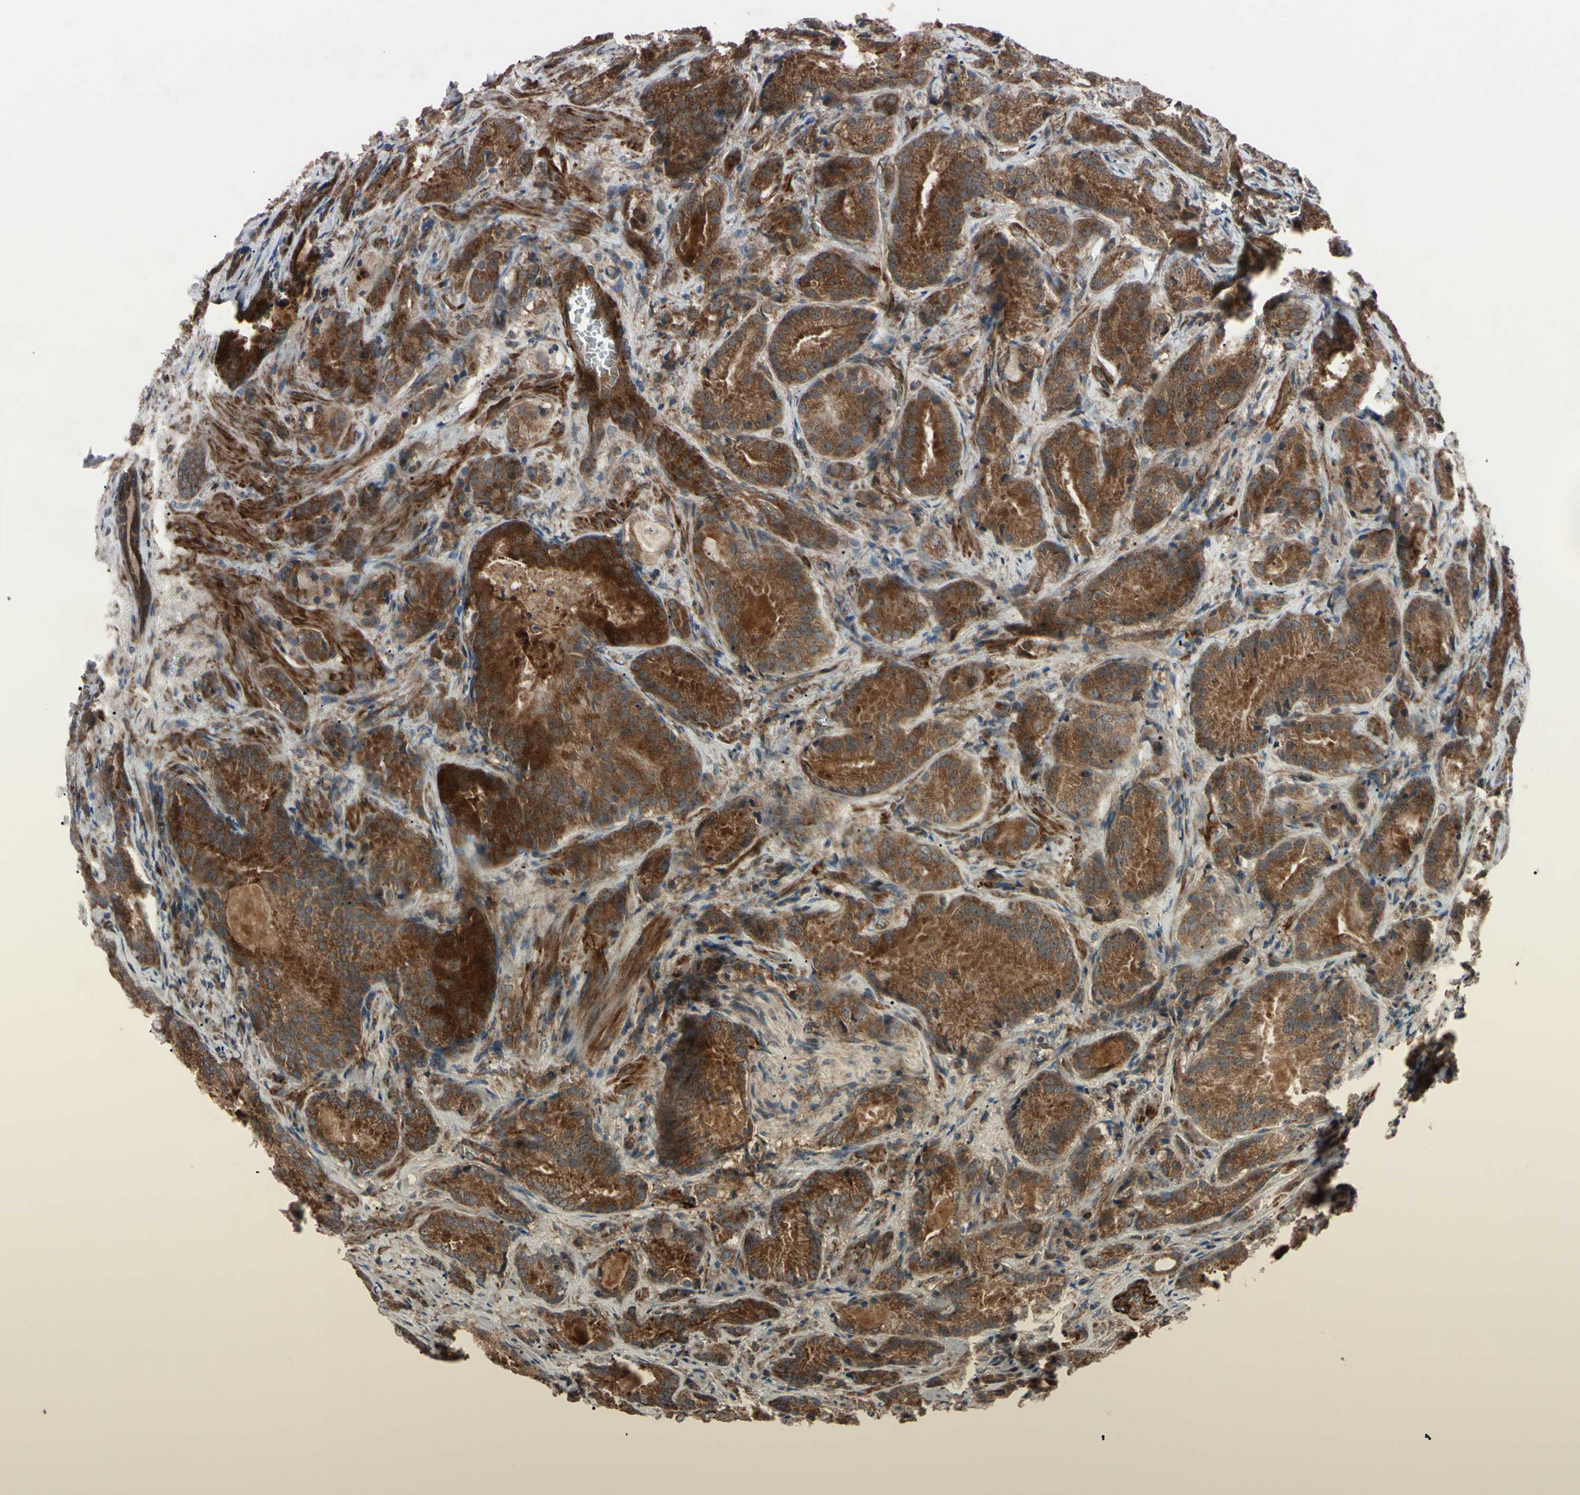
{"staining": {"intensity": "strong", "quantity": ">75%", "location": "cytoplasmic/membranous"}, "tissue": "prostate cancer", "cell_type": "Tumor cells", "image_type": "cancer", "snomed": [{"axis": "morphology", "description": "Adenocarcinoma, High grade"}, {"axis": "topography", "description": "Prostate"}], "caption": "IHC (DAB) staining of high-grade adenocarcinoma (prostate) shows strong cytoplasmic/membranous protein staining in approximately >75% of tumor cells.", "gene": "GUCY1B1", "patient": {"sex": "male", "age": 64}}